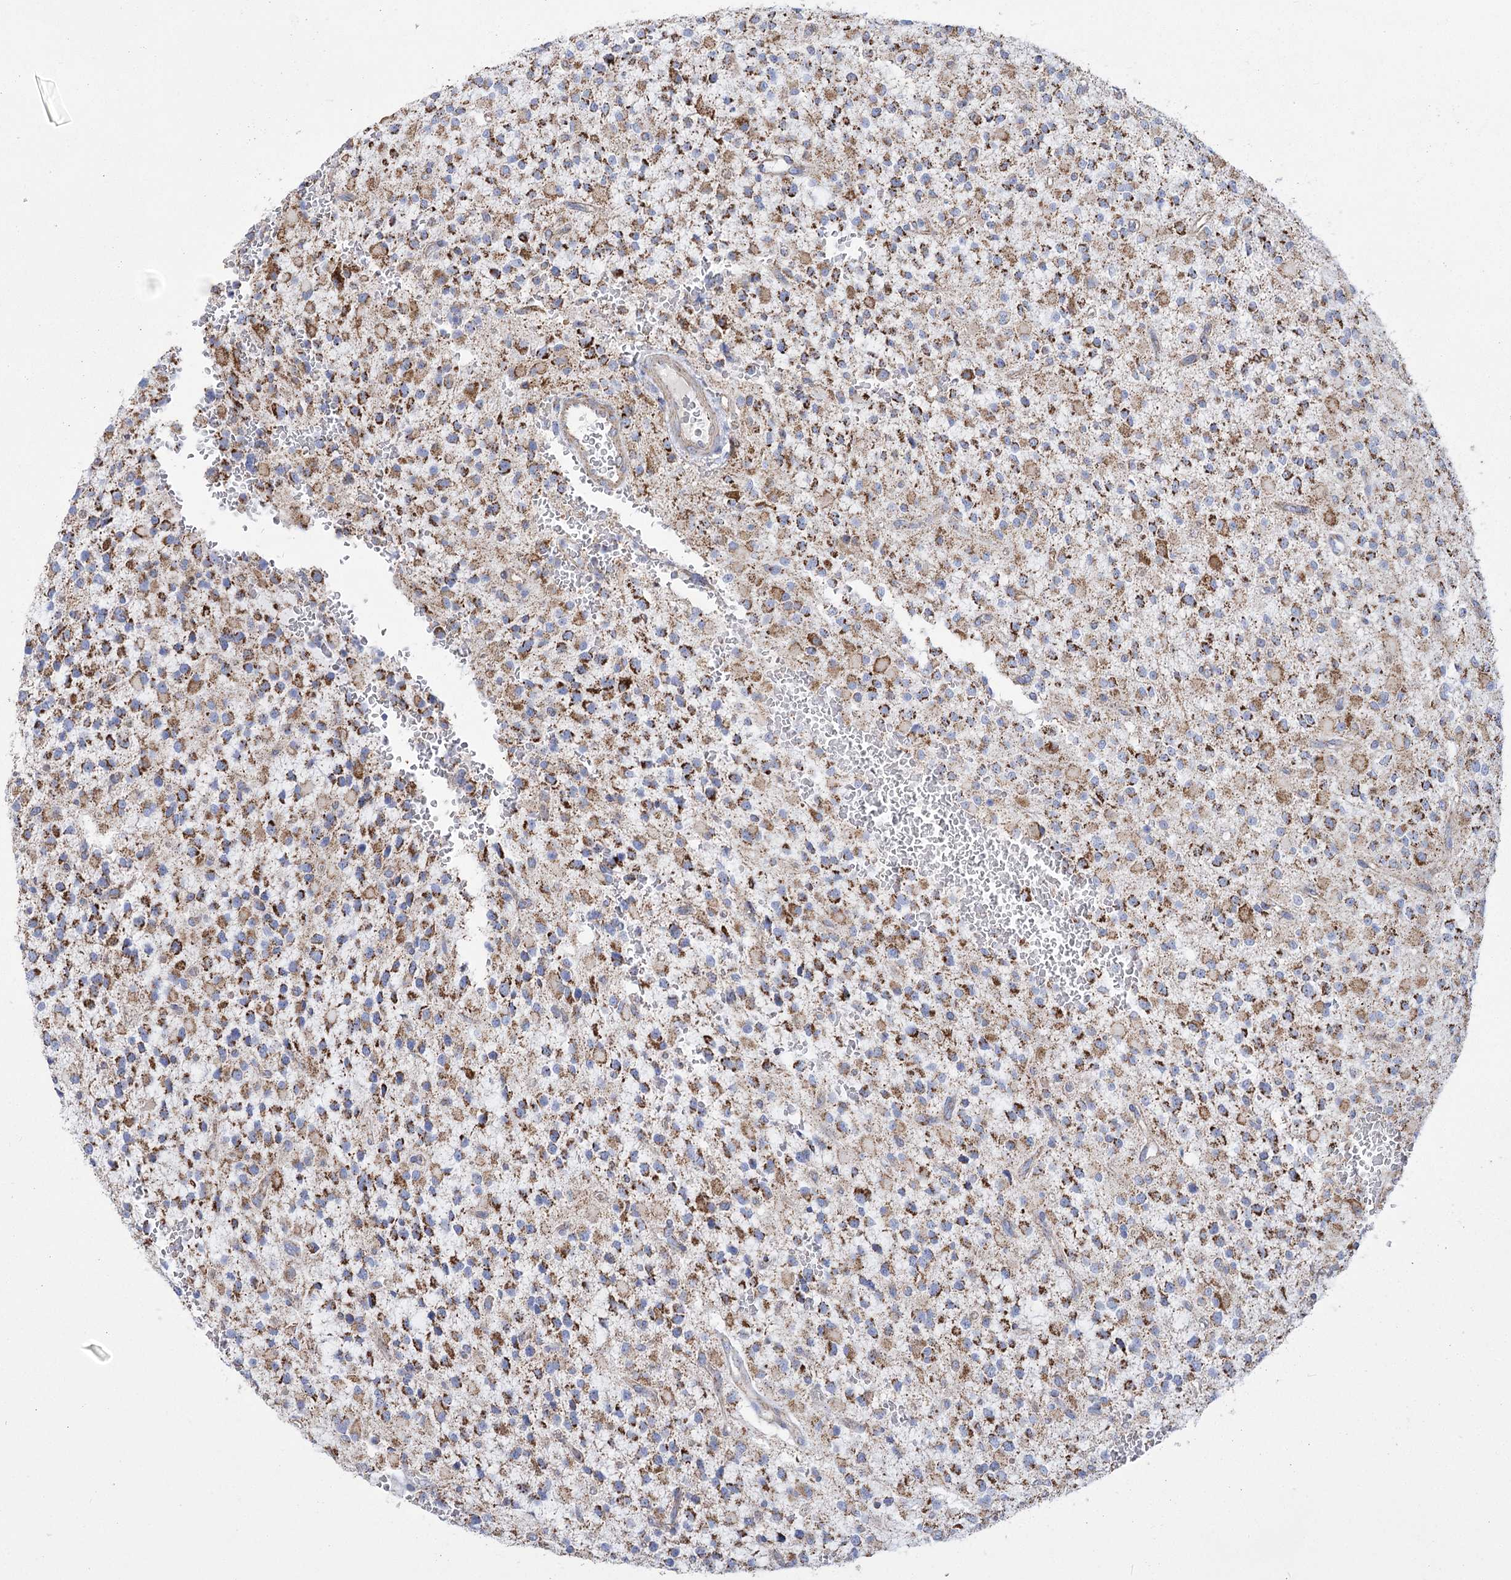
{"staining": {"intensity": "strong", "quantity": ">75%", "location": "cytoplasmic/membranous"}, "tissue": "glioma", "cell_type": "Tumor cells", "image_type": "cancer", "snomed": [{"axis": "morphology", "description": "Glioma, malignant, High grade"}, {"axis": "topography", "description": "Brain"}], "caption": "A brown stain shows strong cytoplasmic/membranous expression of a protein in human malignant glioma (high-grade) tumor cells.", "gene": "PDHB", "patient": {"sex": "male", "age": 34}}